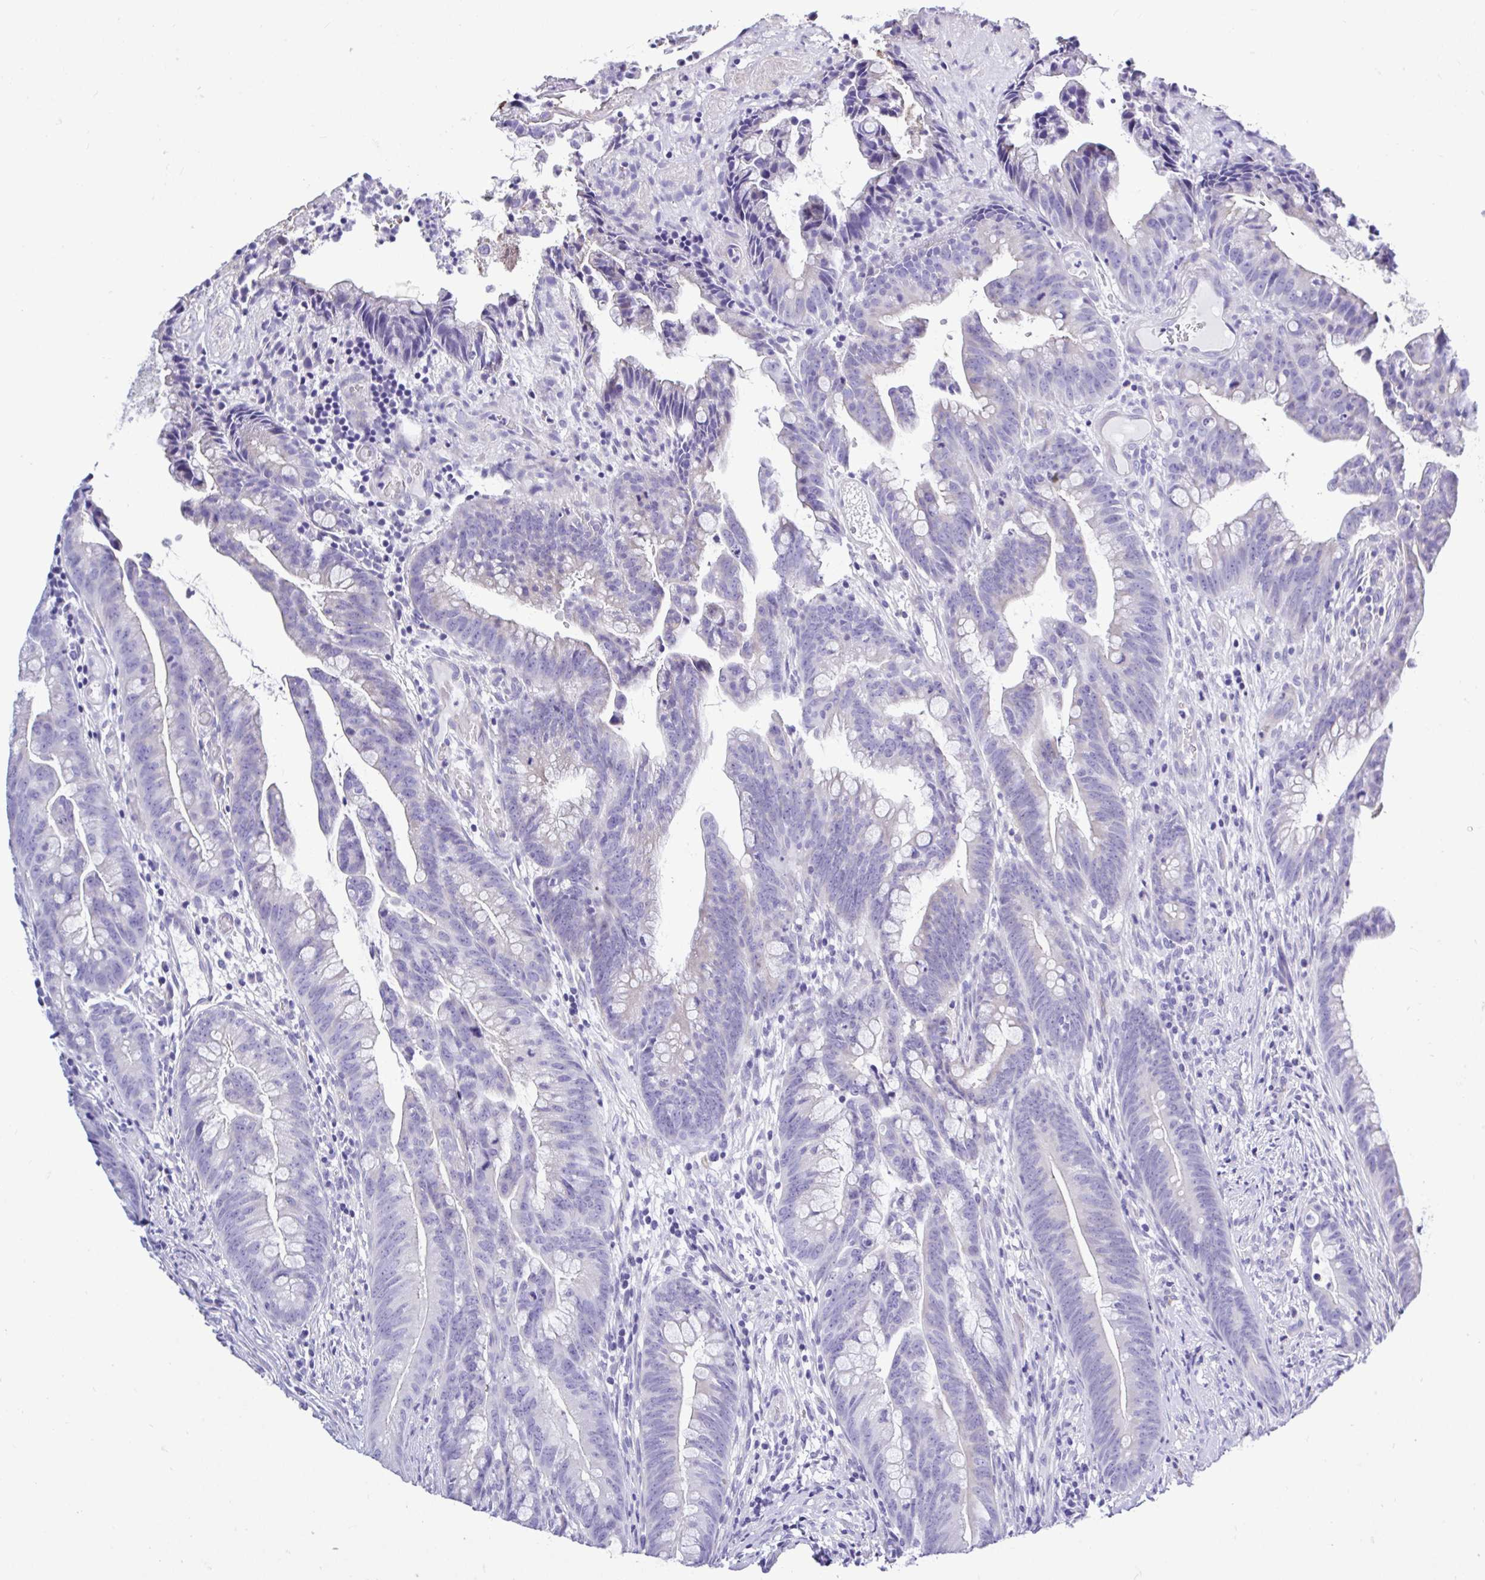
{"staining": {"intensity": "negative", "quantity": "none", "location": "none"}, "tissue": "colorectal cancer", "cell_type": "Tumor cells", "image_type": "cancer", "snomed": [{"axis": "morphology", "description": "Adenocarcinoma, NOS"}, {"axis": "topography", "description": "Colon"}], "caption": "Protein analysis of colorectal cancer displays no significant staining in tumor cells. (DAB immunohistochemistry (IHC), high magnification).", "gene": "ABCG2", "patient": {"sex": "male", "age": 62}}